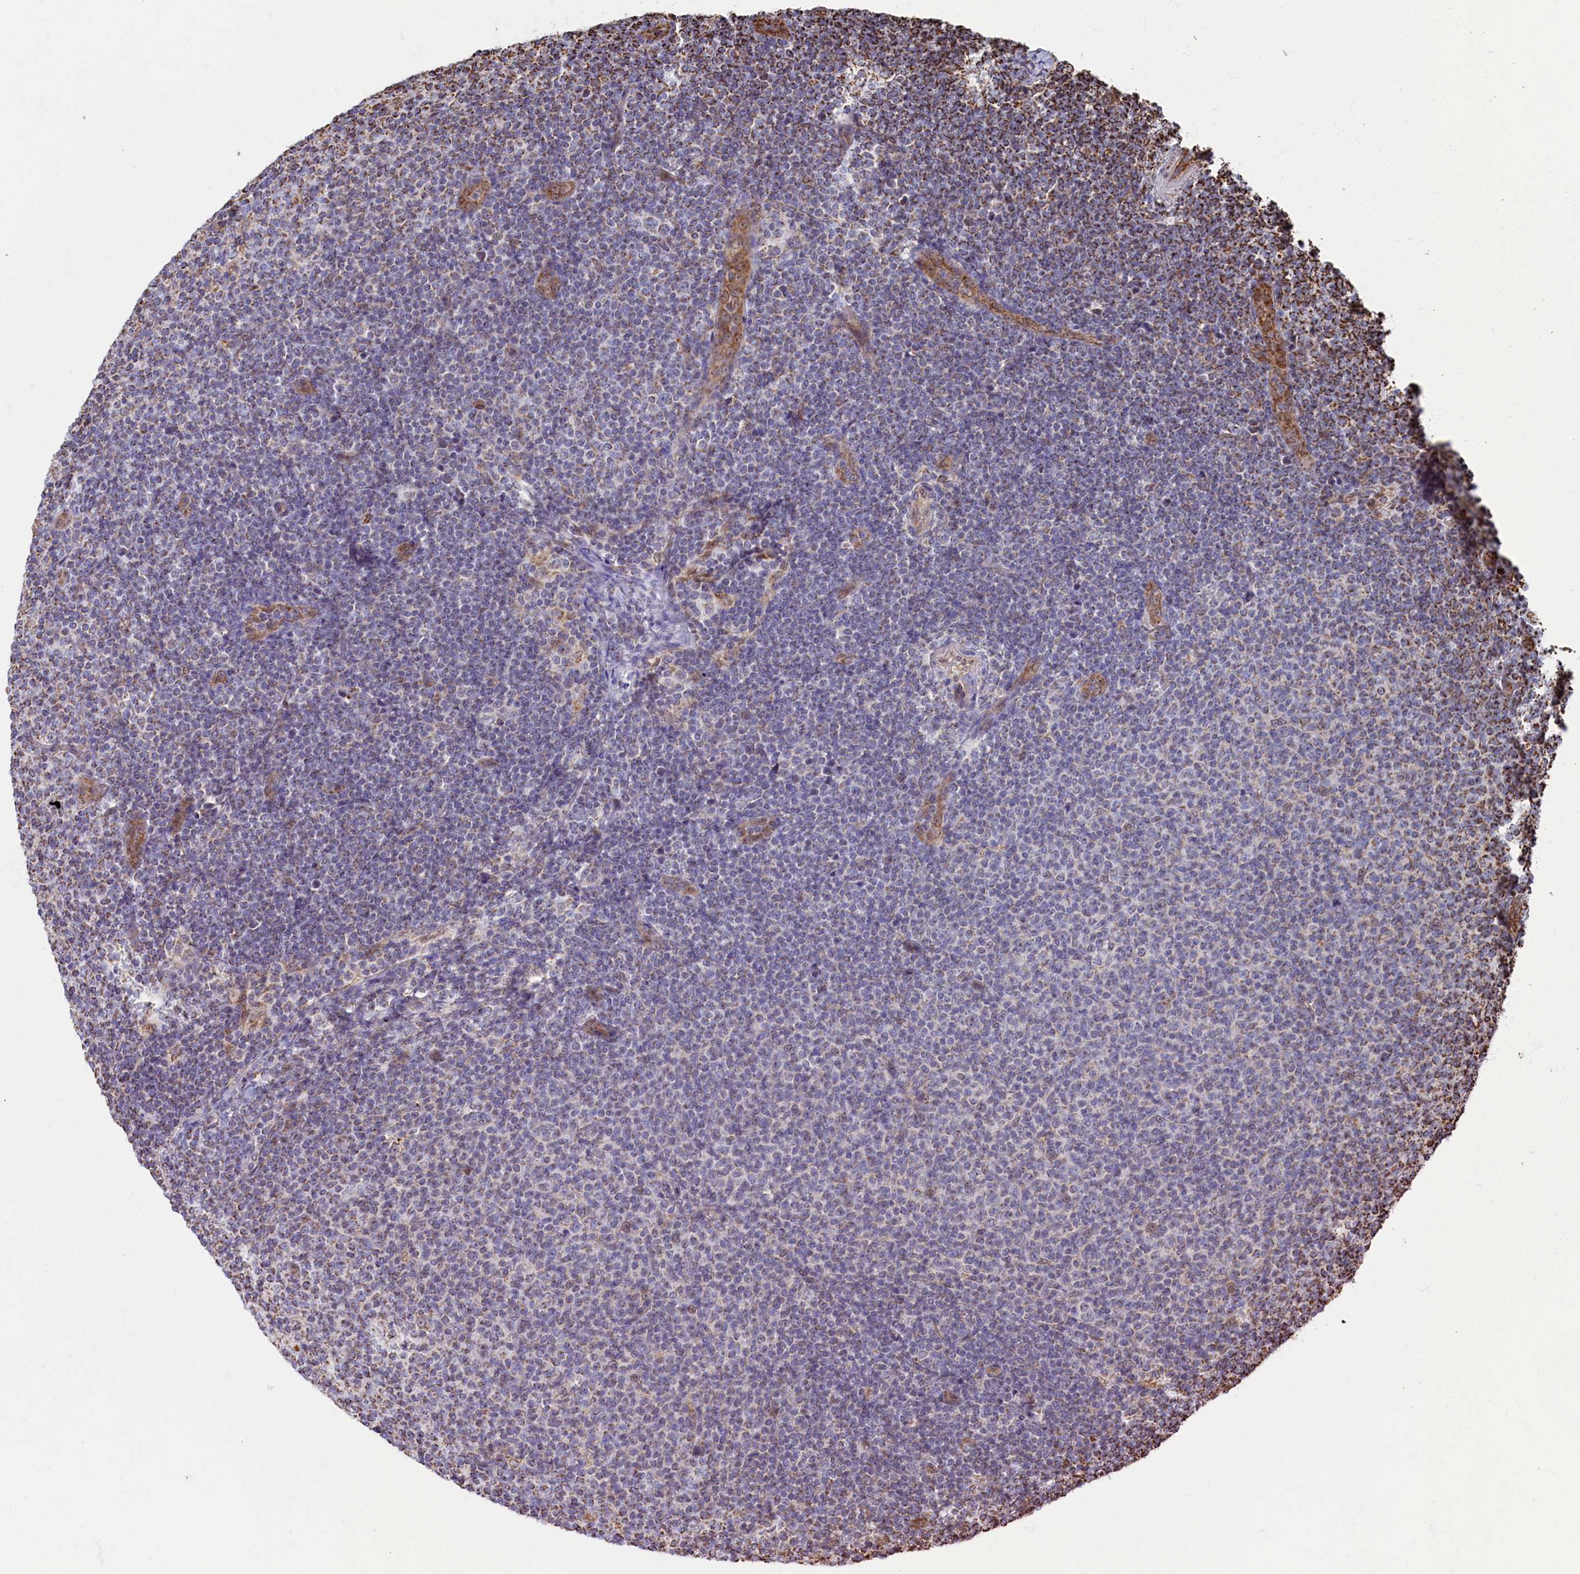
{"staining": {"intensity": "weak", "quantity": "25%-75%", "location": "cytoplasmic/membranous"}, "tissue": "lymphoma", "cell_type": "Tumor cells", "image_type": "cancer", "snomed": [{"axis": "morphology", "description": "Malignant lymphoma, non-Hodgkin's type, Low grade"}, {"axis": "topography", "description": "Lymph node"}], "caption": "Low-grade malignant lymphoma, non-Hodgkin's type stained for a protein (brown) displays weak cytoplasmic/membranous positive staining in approximately 25%-75% of tumor cells.", "gene": "SPR", "patient": {"sex": "male", "age": 66}}